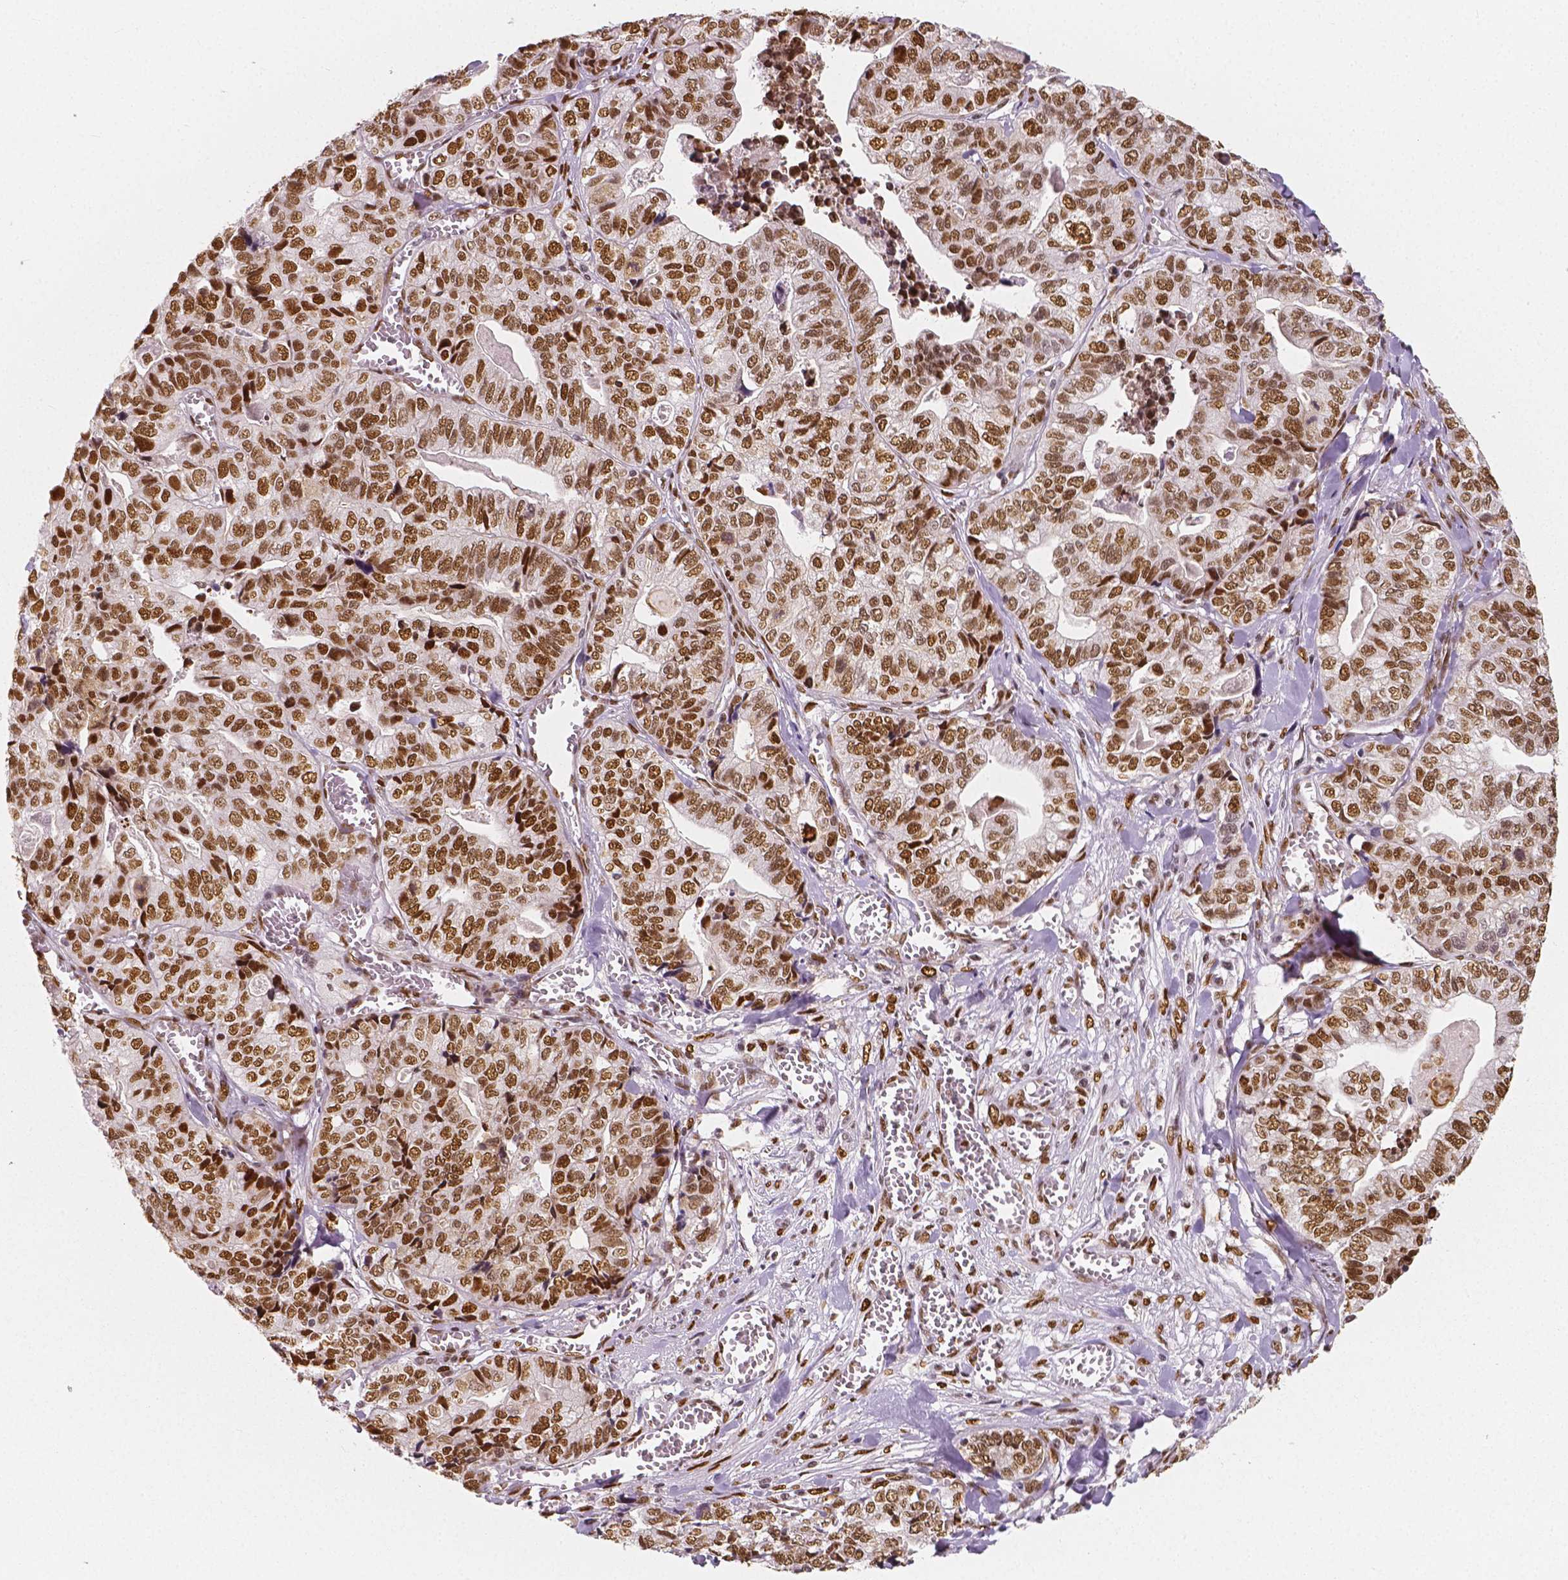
{"staining": {"intensity": "moderate", "quantity": ">75%", "location": "nuclear"}, "tissue": "stomach cancer", "cell_type": "Tumor cells", "image_type": "cancer", "snomed": [{"axis": "morphology", "description": "Adenocarcinoma, NOS"}, {"axis": "topography", "description": "Stomach, upper"}], "caption": "Tumor cells display moderate nuclear positivity in approximately >75% of cells in stomach cancer.", "gene": "NUCKS1", "patient": {"sex": "female", "age": 67}}